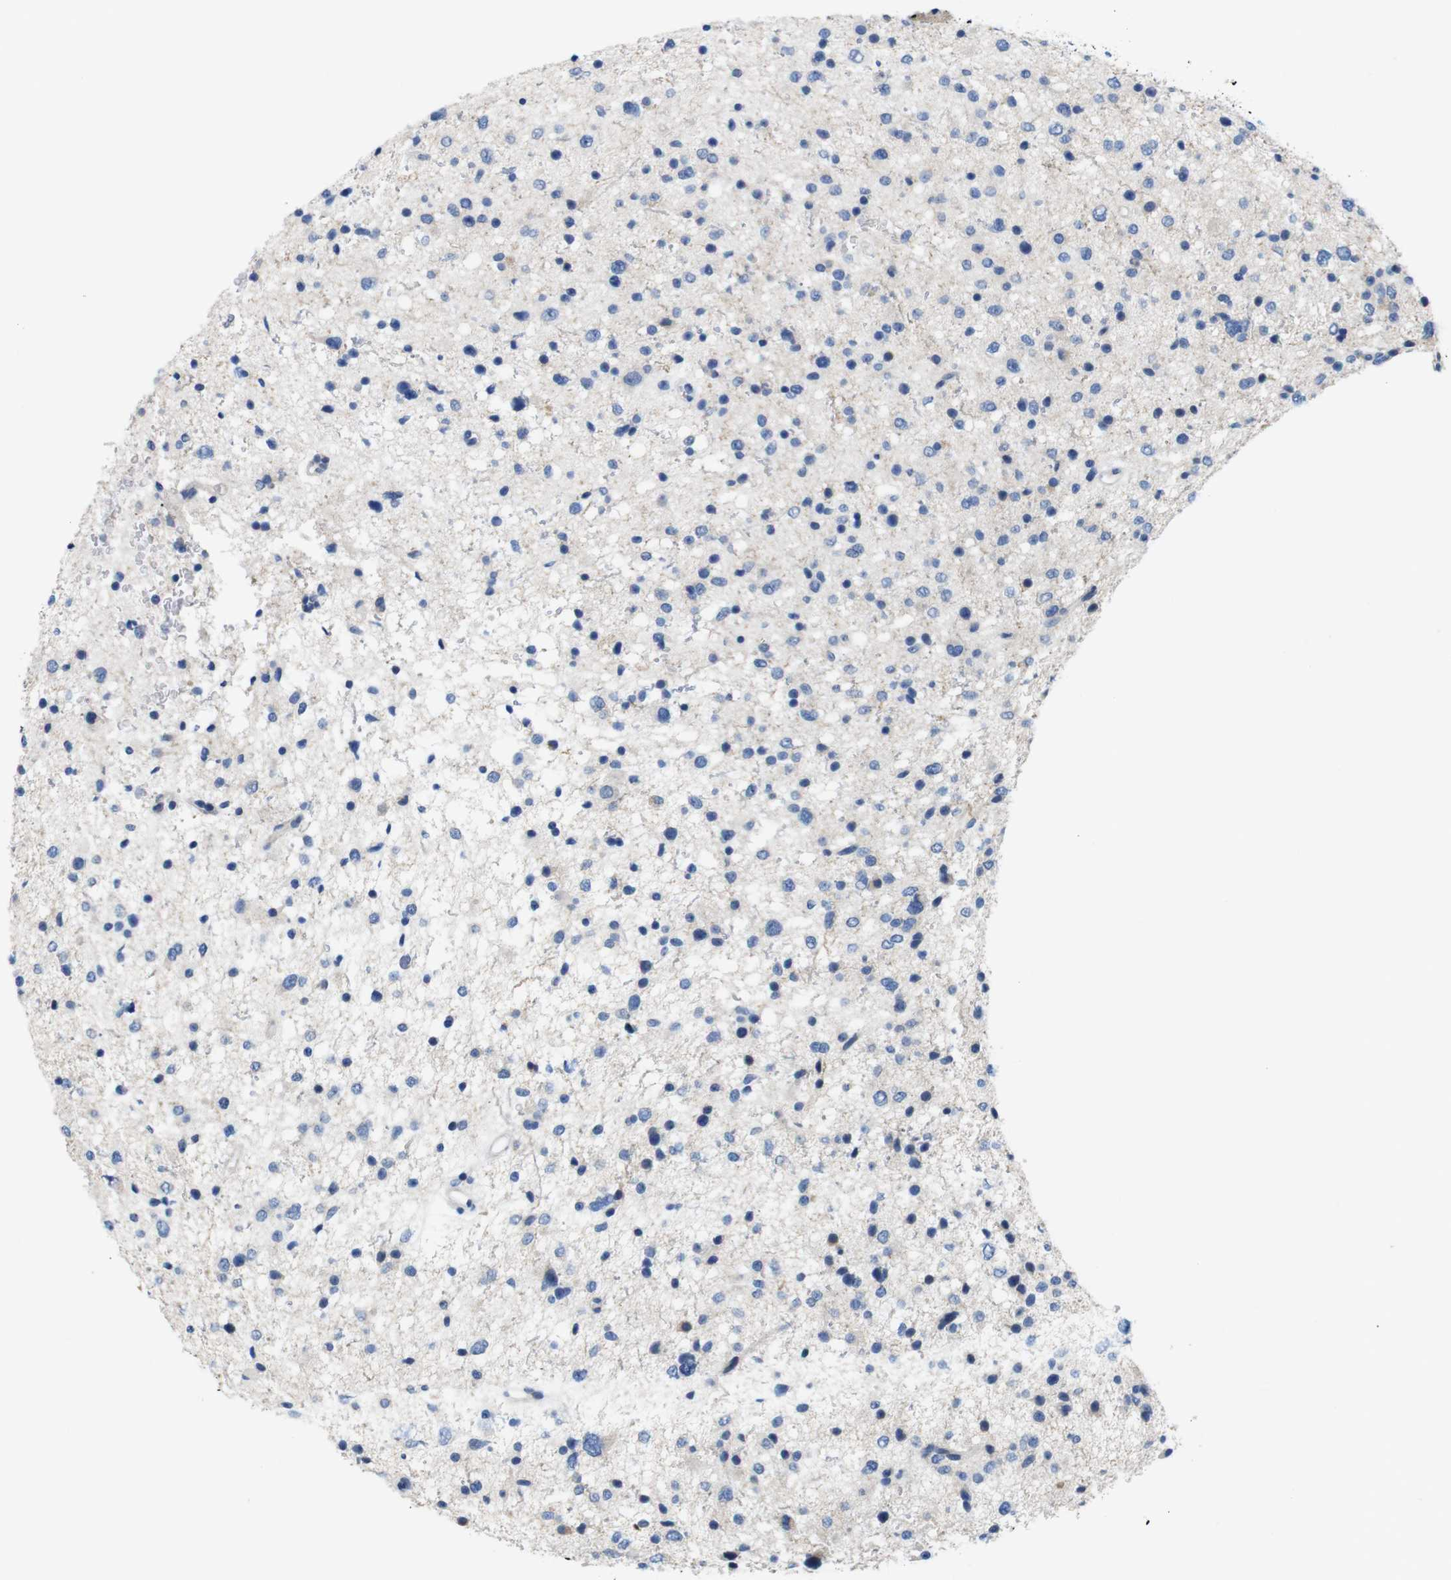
{"staining": {"intensity": "negative", "quantity": "none", "location": "none"}, "tissue": "glioma", "cell_type": "Tumor cells", "image_type": "cancer", "snomed": [{"axis": "morphology", "description": "Glioma, malignant, Low grade"}, {"axis": "topography", "description": "Brain"}], "caption": "An immunohistochemistry micrograph of malignant glioma (low-grade) is shown. There is no staining in tumor cells of malignant glioma (low-grade). (DAB (3,3'-diaminobenzidine) IHC with hematoxylin counter stain).", "gene": "C1RL", "patient": {"sex": "female", "age": 37}}